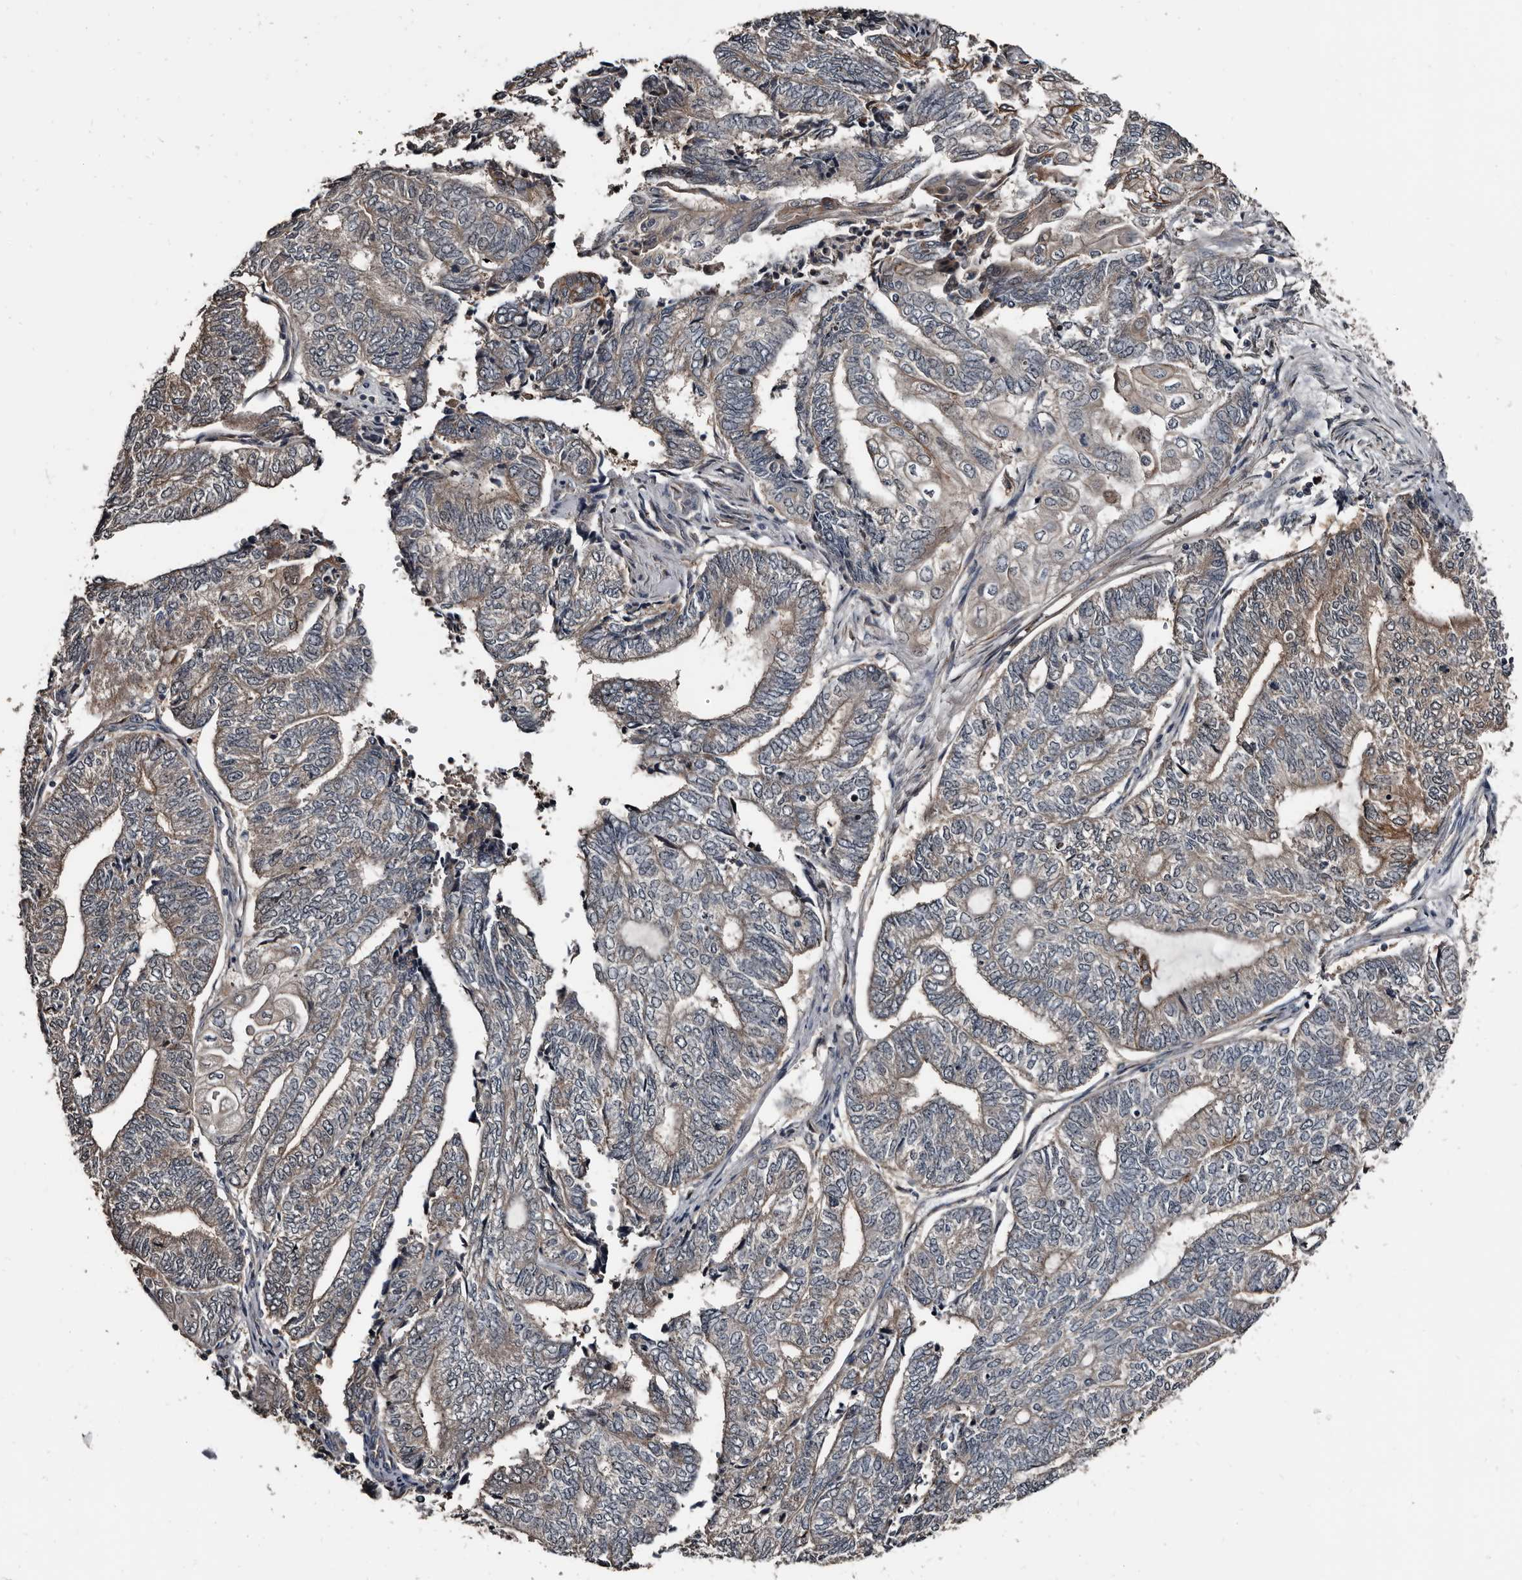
{"staining": {"intensity": "weak", "quantity": "25%-75%", "location": "cytoplasmic/membranous"}, "tissue": "endometrial cancer", "cell_type": "Tumor cells", "image_type": "cancer", "snomed": [{"axis": "morphology", "description": "Adenocarcinoma, NOS"}, {"axis": "topography", "description": "Uterus"}, {"axis": "topography", "description": "Endometrium"}], "caption": "Immunohistochemistry (IHC) of human adenocarcinoma (endometrial) exhibits low levels of weak cytoplasmic/membranous positivity in approximately 25%-75% of tumor cells.", "gene": "DHPS", "patient": {"sex": "female", "age": 70}}